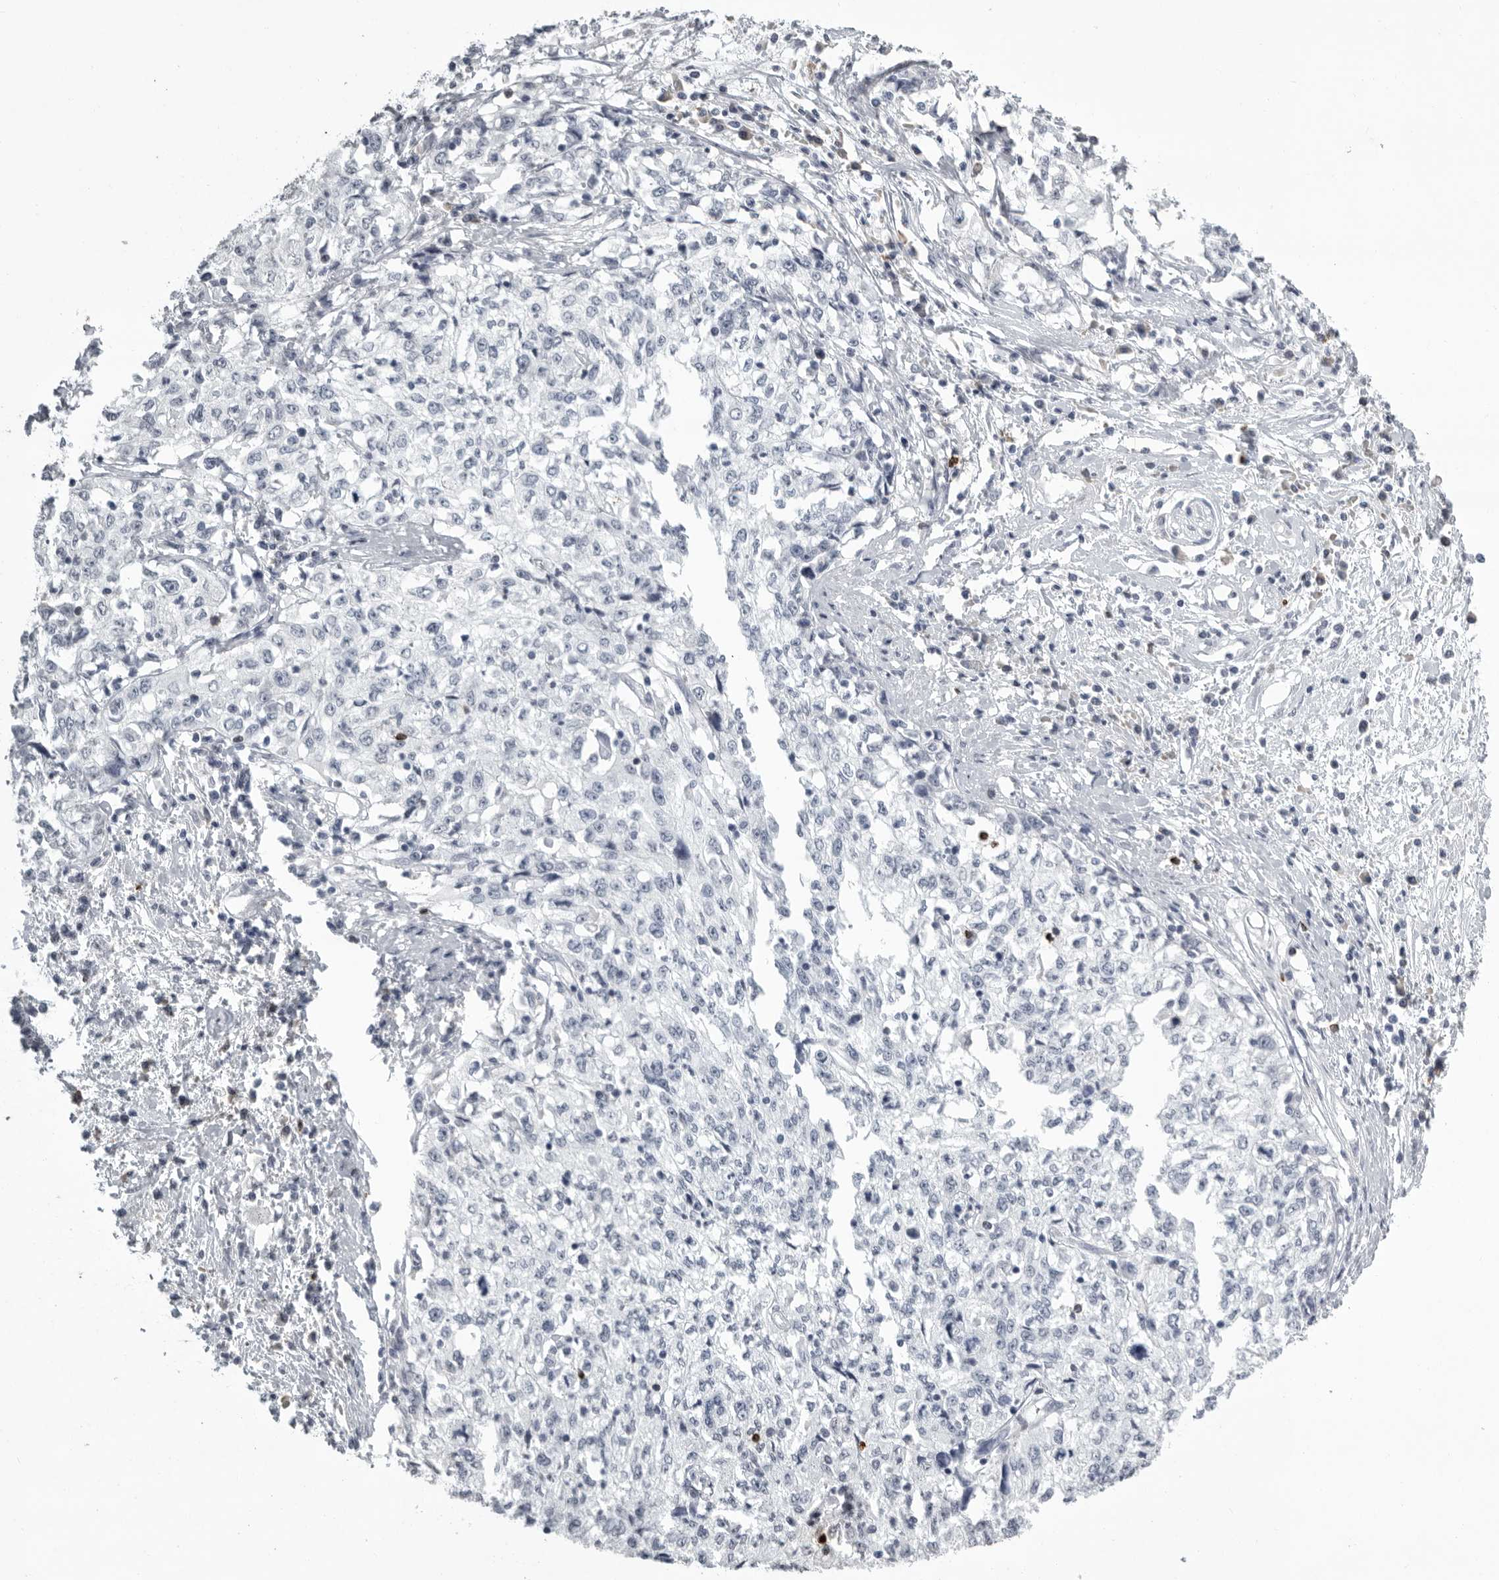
{"staining": {"intensity": "negative", "quantity": "none", "location": "none"}, "tissue": "cervical cancer", "cell_type": "Tumor cells", "image_type": "cancer", "snomed": [{"axis": "morphology", "description": "Squamous cell carcinoma, NOS"}, {"axis": "topography", "description": "Cervix"}], "caption": "Protein analysis of squamous cell carcinoma (cervical) exhibits no significant positivity in tumor cells. (Stains: DAB (3,3'-diaminobenzidine) immunohistochemistry with hematoxylin counter stain, Microscopy: brightfield microscopy at high magnification).", "gene": "GNLY", "patient": {"sex": "female", "age": 57}}